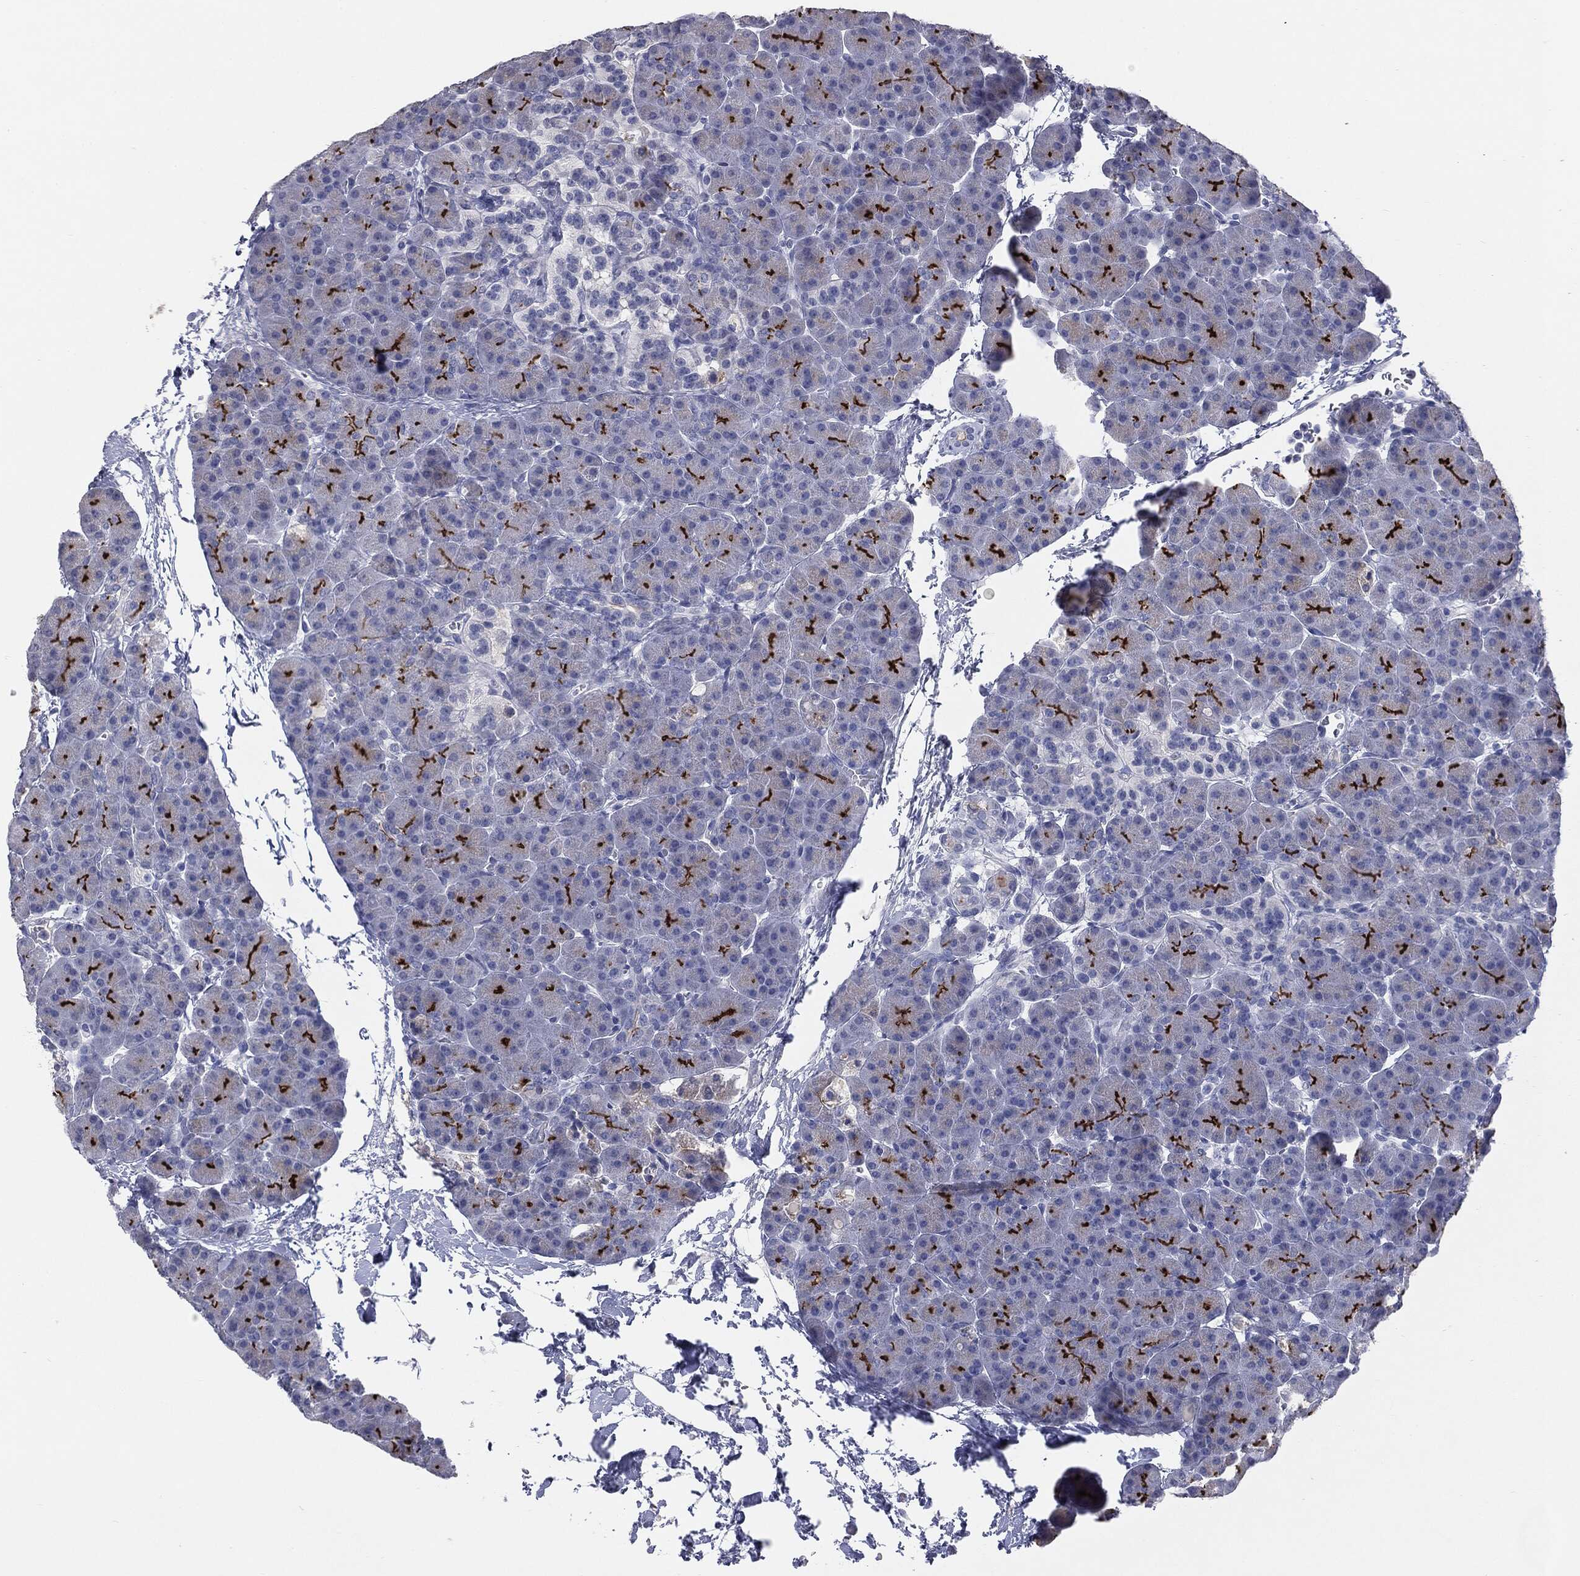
{"staining": {"intensity": "strong", "quantity": "<25%", "location": "cytoplasmic/membranous"}, "tissue": "pancreas", "cell_type": "Exocrine glandular cells", "image_type": "normal", "snomed": [{"axis": "morphology", "description": "Normal tissue, NOS"}, {"axis": "topography", "description": "Pancreas"}], "caption": "Normal pancreas displays strong cytoplasmic/membranous positivity in about <25% of exocrine glandular cells, visualized by immunohistochemistry. The protein is stained brown, and the nuclei are stained in blue (DAB IHC with brightfield microscopy, high magnification).", "gene": "MUC1", "patient": {"sex": "female", "age": 44}}